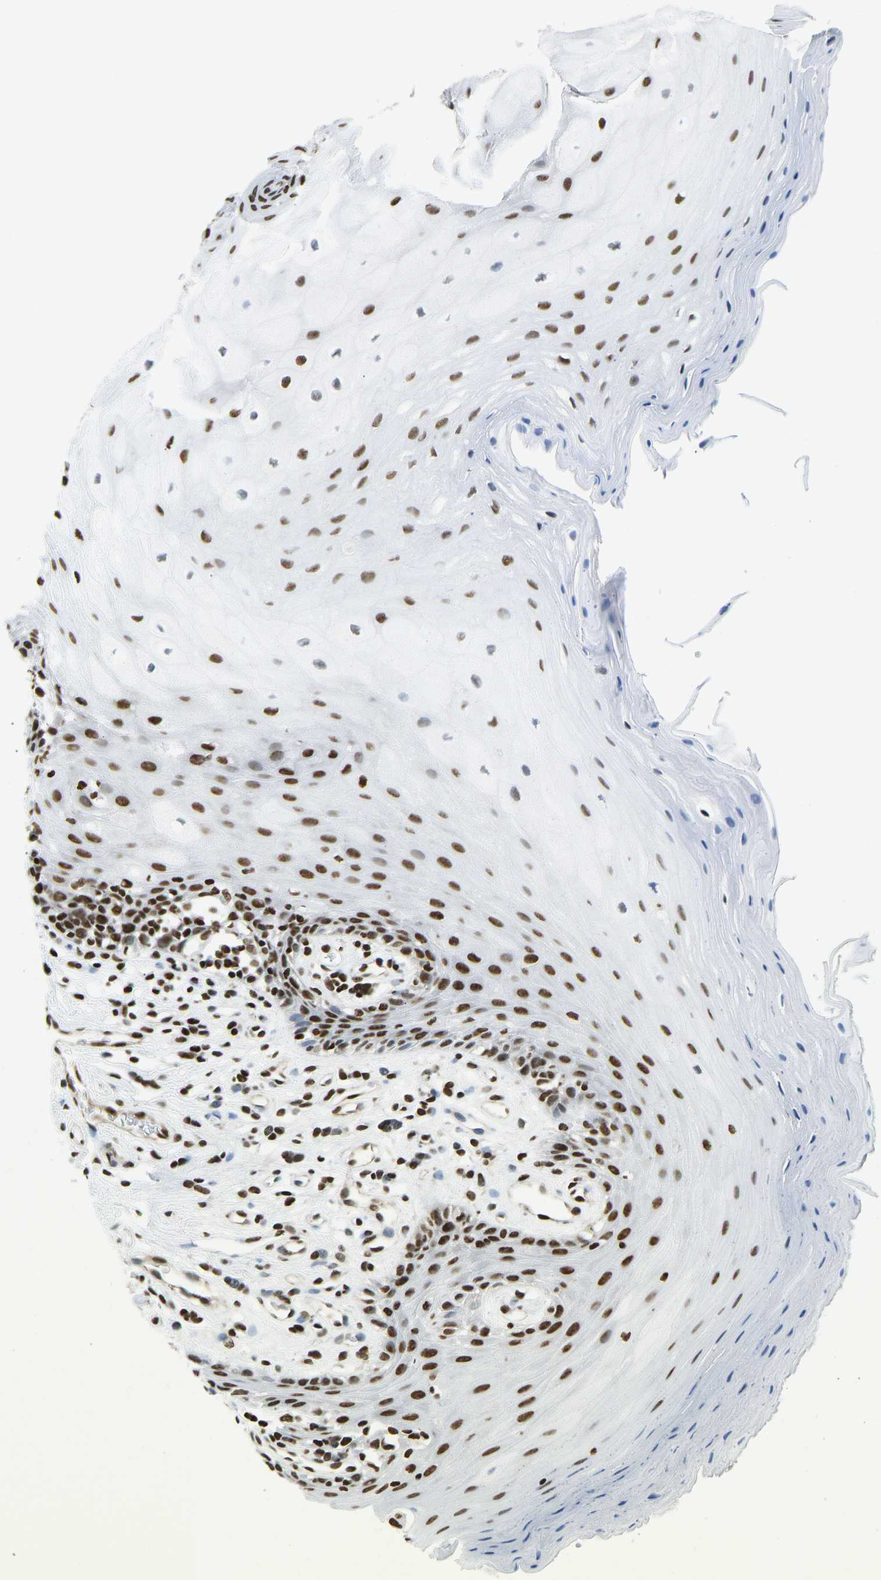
{"staining": {"intensity": "strong", "quantity": ">75%", "location": "nuclear"}, "tissue": "oral mucosa", "cell_type": "Squamous epithelial cells", "image_type": "normal", "snomed": [{"axis": "morphology", "description": "Normal tissue, NOS"}, {"axis": "morphology", "description": "Squamous cell carcinoma, NOS"}, {"axis": "topography", "description": "Oral tissue"}, {"axis": "topography", "description": "Head-Neck"}], "caption": "Brown immunohistochemical staining in normal oral mucosa displays strong nuclear positivity in about >75% of squamous epithelial cells.", "gene": "ZSCAN20", "patient": {"sex": "male", "age": 71}}